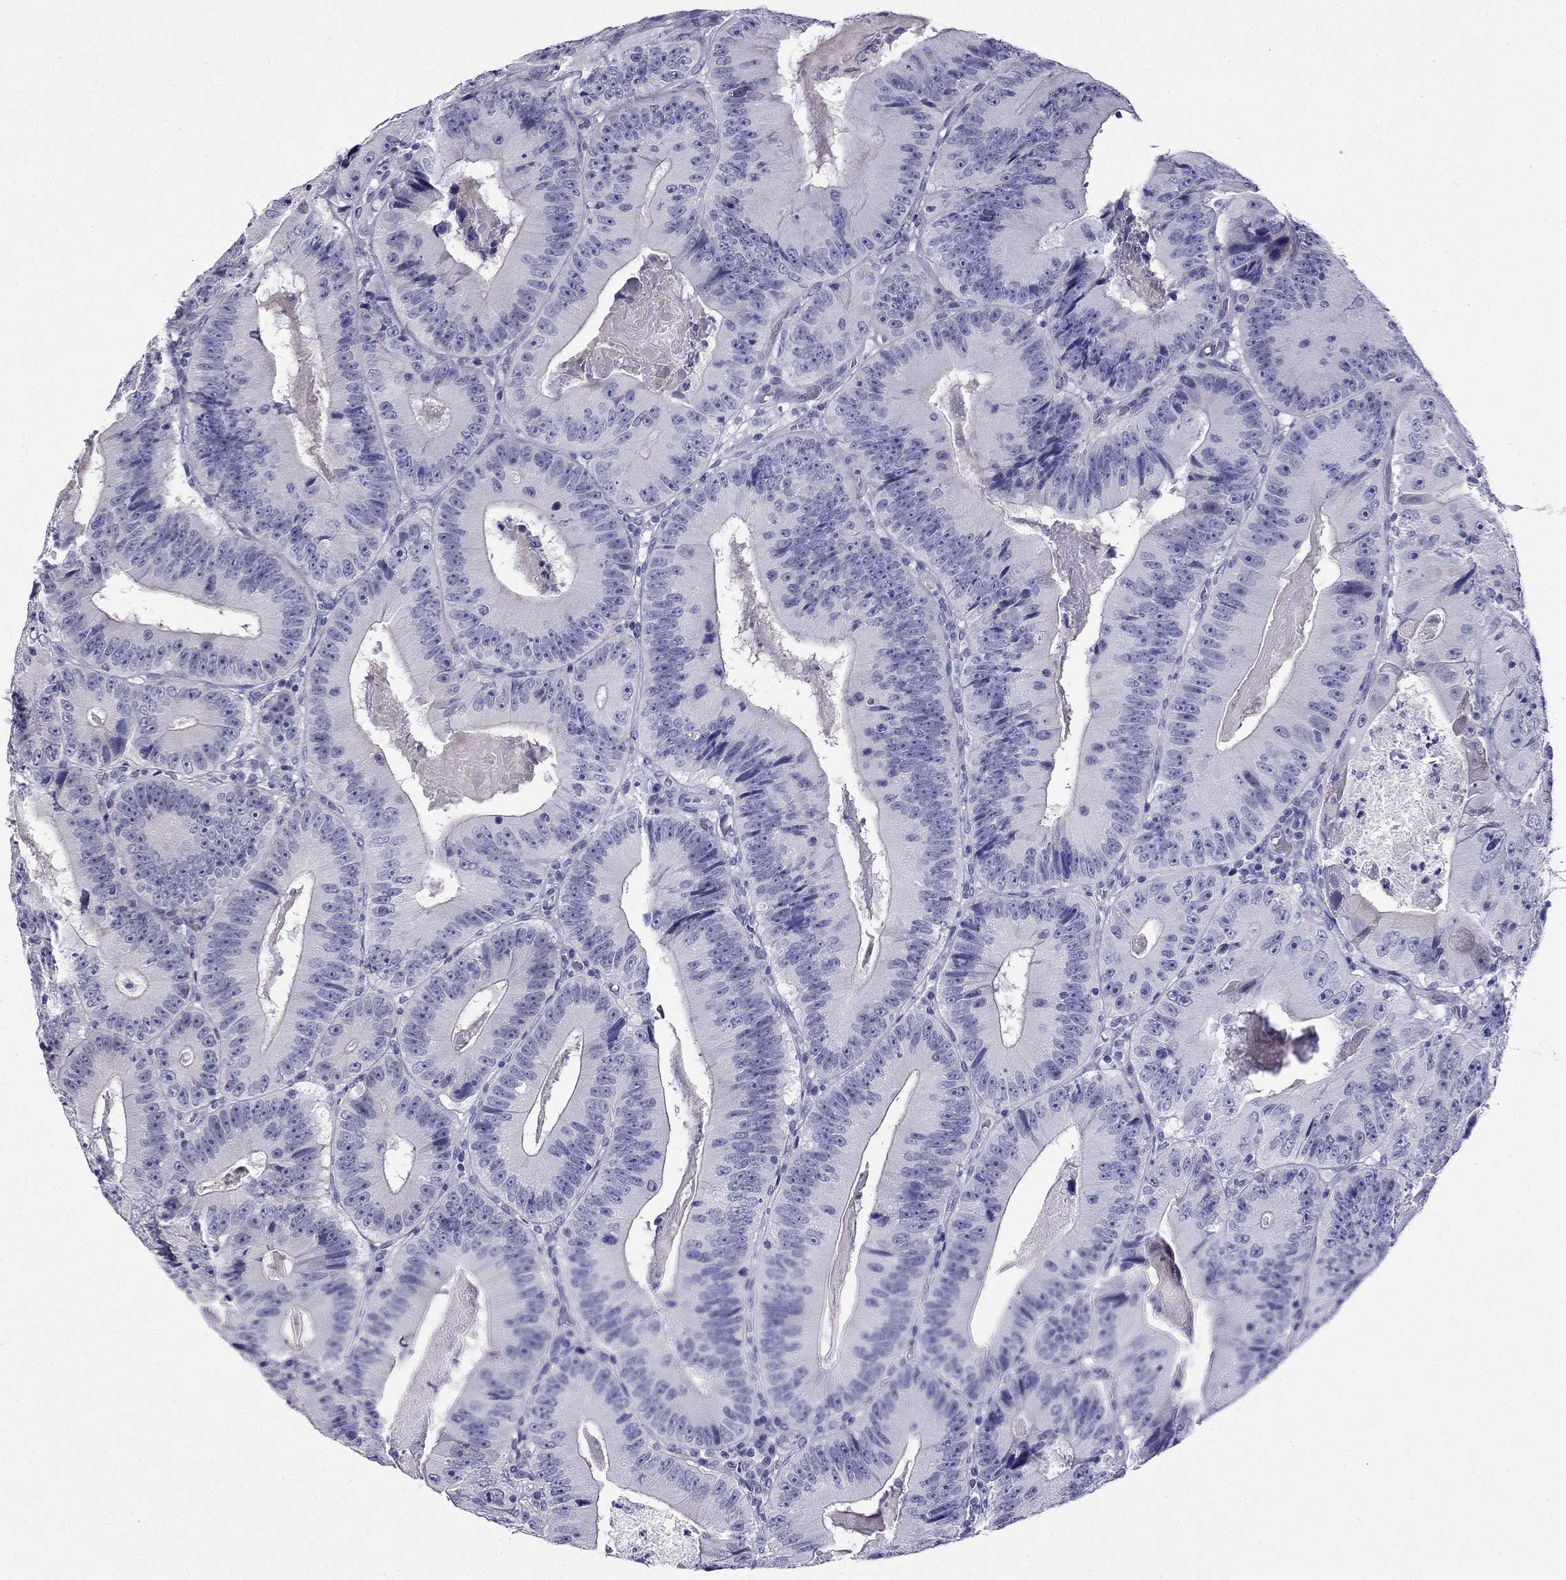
{"staining": {"intensity": "negative", "quantity": "none", "location": "none"}, "tissue": "colorectal cancer", "cell_type": "Tumor cells", "image_type": "cancer", "snomed": [{"axis": "morphology", "description": "Adenocarcinoma, NOS"}, {"axis": "topography", "description": "Colon"}], "caption": "Adenocarcinoma (colorectal) was stained to show a protein in brown. There is no significant expression in tumor cells. (Stains: DAB (3,3'-diaminobenzidine) immunohistochemistry with hematoxylin counter stain, Microscopy: brightfield microscopy at high magnification).", "gene": "KCNJ10", "patient": {"sex": "female", "age": 86}}